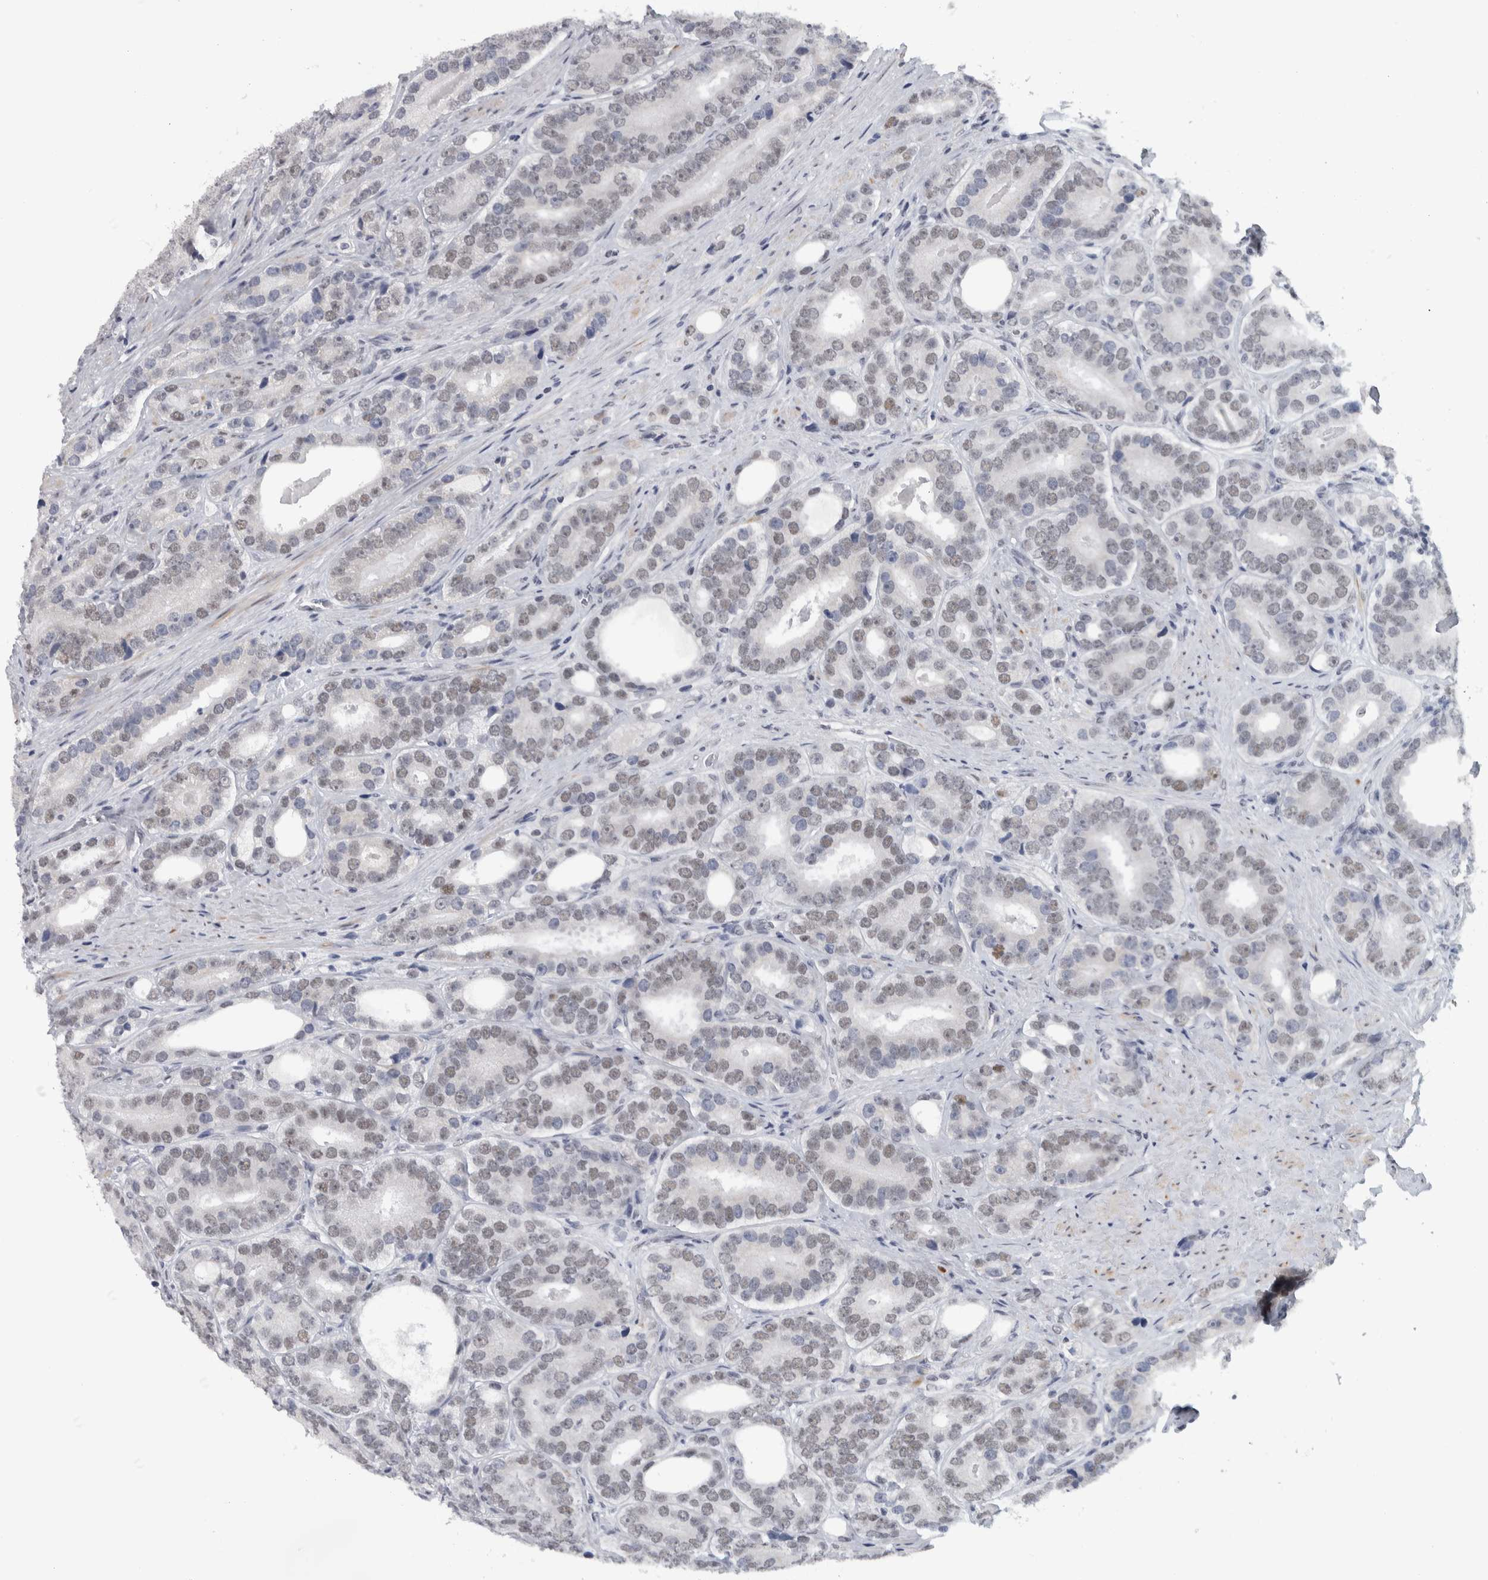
{"staining": {"intensity": "weak", "quantity": "<25%", "location": "nuclear"}, "tissue": "prostate cancer", "cell_type": "Tumor cells", "image_type": "cancer", "snomed": [{"axis": "morphology", "description": "Adenocarcinoma, High grade"}, {"axis": "topography", "description": "Prostate"}], "caption": "An image of human prostate cancer is negative for staining in tumor cells. Nuclei are stained in blue.", "gene": "HEXIM2", "patient": {"sex": "male", "age": 56}}